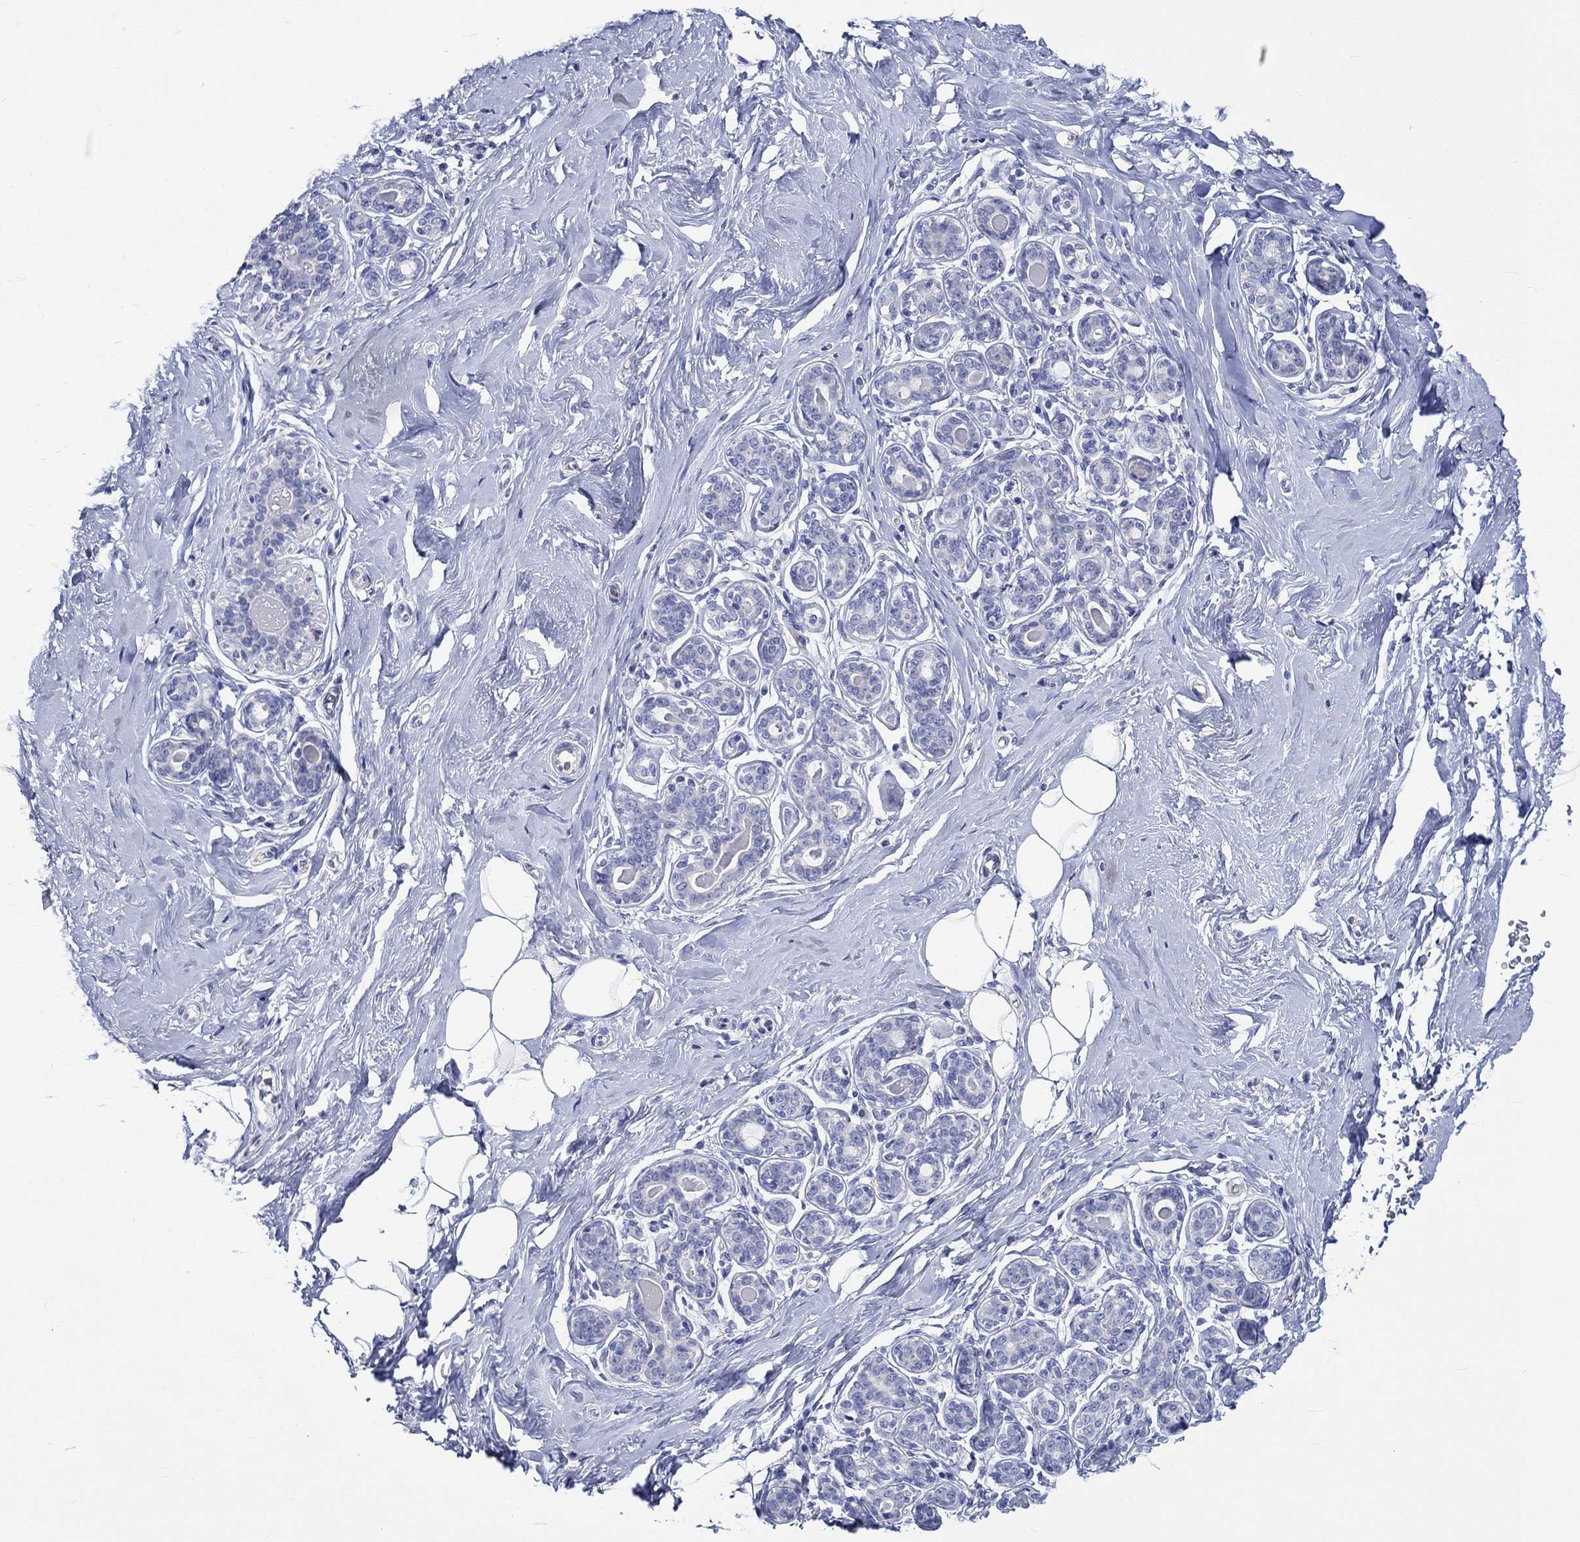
{"staining": {"intensity": "negative", "quantity": "none", "location": "none"}, "tissue": "breast", "cell_type": "Adipocytes", "image_type": "normal", "snomed": [{"axis": "morphology", "description": "Normal tissue, NOS"}, {"axis": "topography", "description": "Skin"}, {"axis": "topography", "description": "Breast"}], "caption": "This histopathology image is of benign breast stained with IHC to label a protein in brown with the nuclei are counter-stained blue. There is no expression in adipocytes. (DAB (3,3'-diaminobenzidine) IHC, high magnification).", "gene": "NRIP3", "patient": {"sex": "female", "age": 43}}